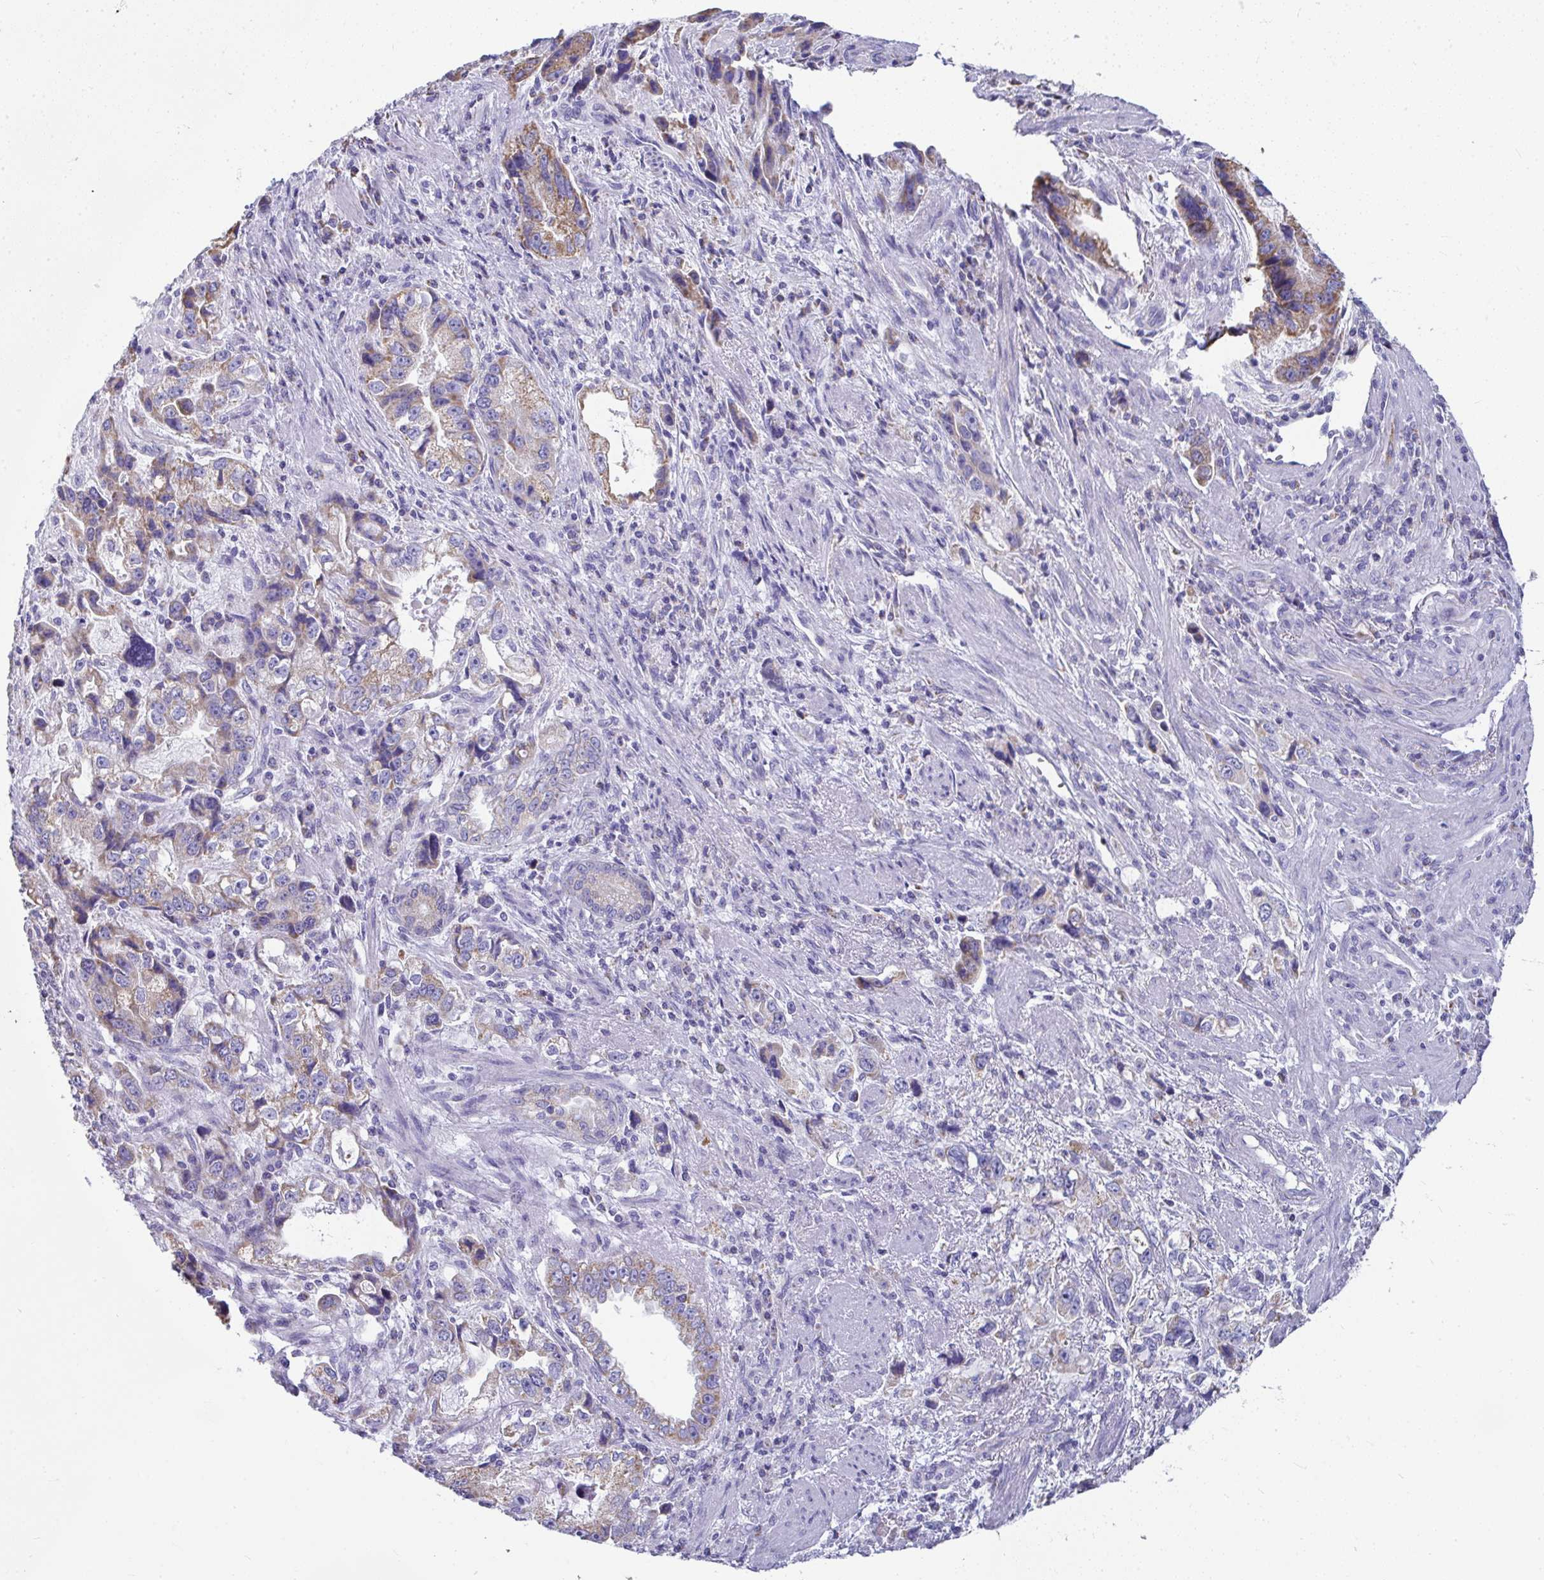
{"staining": {"intensity": "moderate", "quantity": "25%-75%", "location": "cytoplasmic/membranous"}, "tissue": "stomach cancer", "cell_type": "Tumor cells", "image_type": "cancer", "snomed": [{"axis": "morphology", "description": "Adenocarcinoma, NOS"}, {"axis": "topography", "description": "Stomach, lower"}], "caption": "A micrograph showing moderate cytoplasmic/membranous expression in about 25%-75% of tumor cells in stomach adenocarcinoma, as visualized by brown immunohistochemical staining.", "gene": "SLC6A1", "patient": {"sex": "female", "age": 93}}